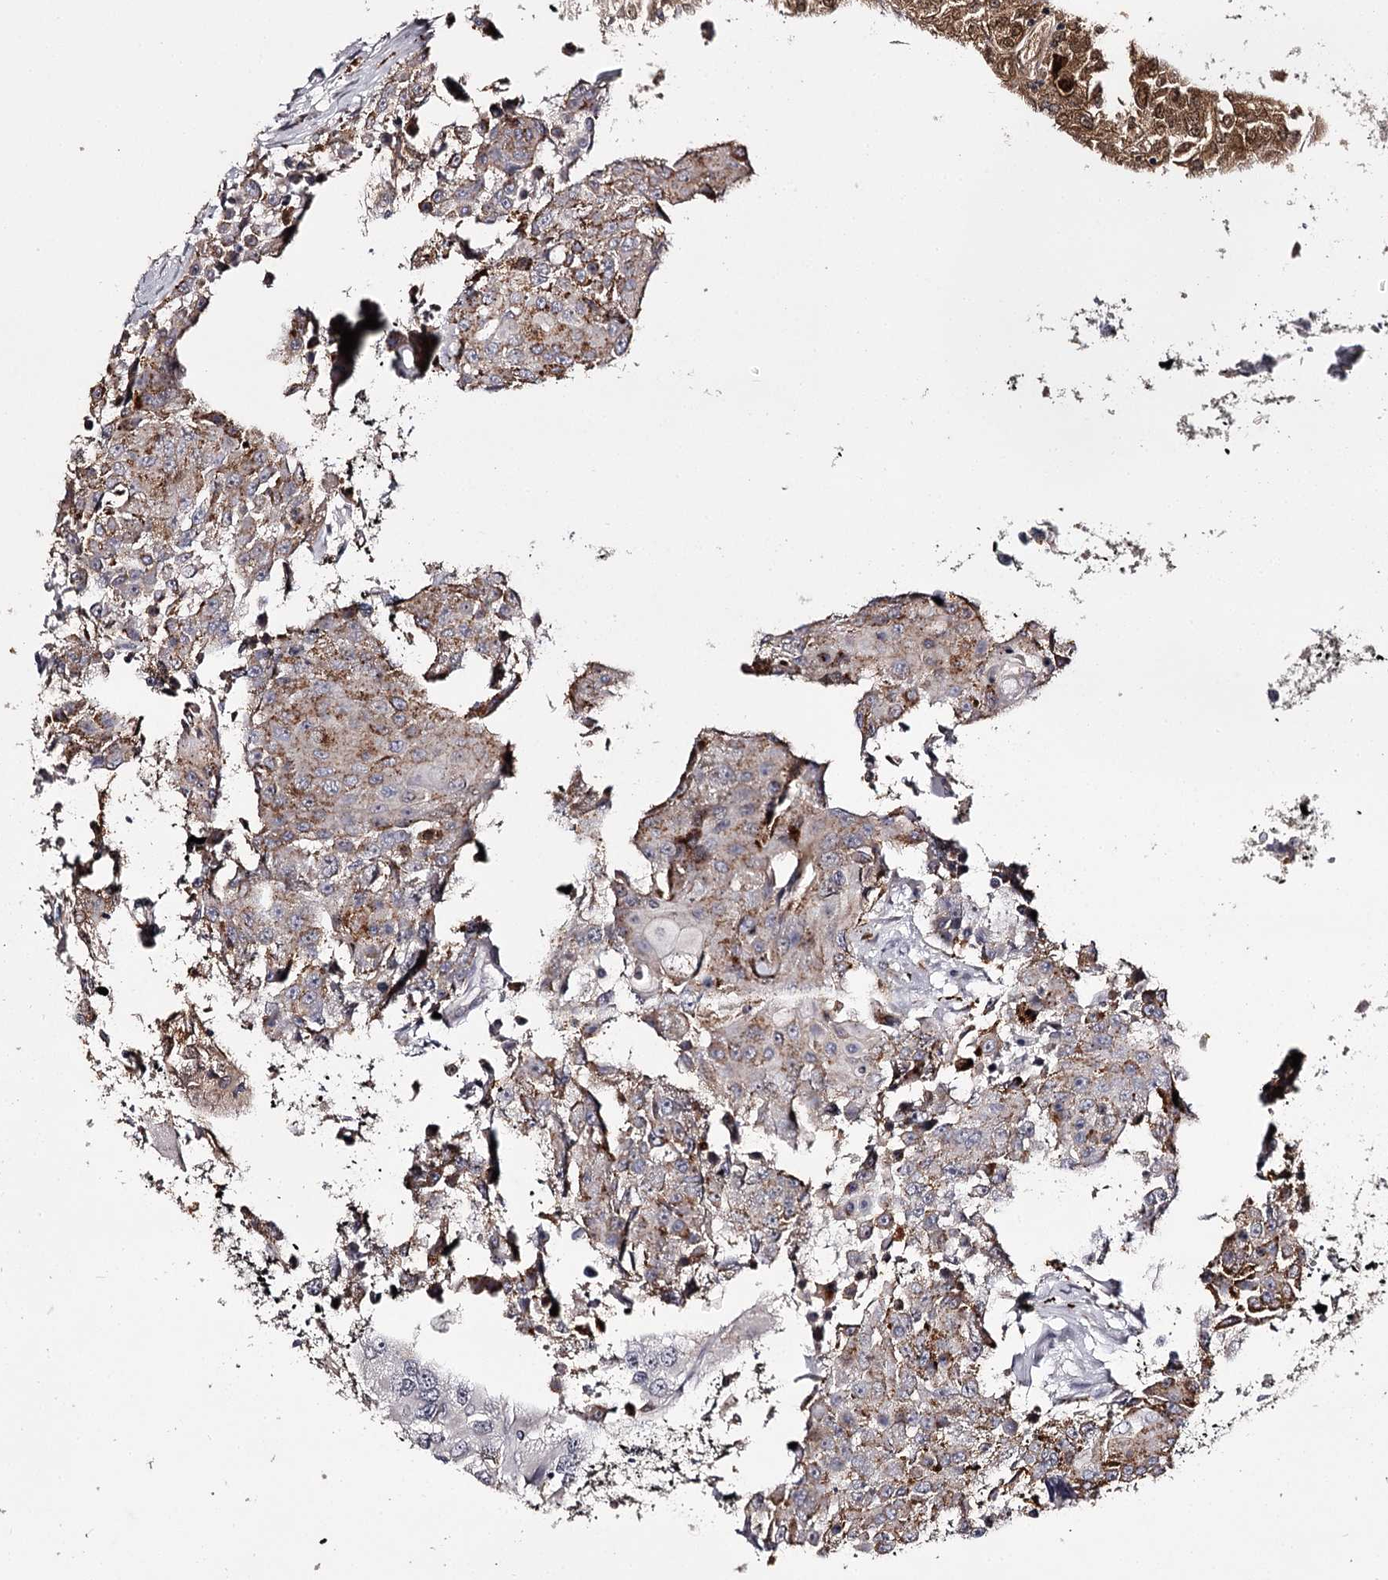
{"staining": {"intensity": "moderate", "quantity": "<25%", "location": "cytoplasmic/membranous"}, "tissue": "renal cancer", "cell_type": "Tumor cells", "image_type": "cancer", "snomed": [{"axis": "morphology", "description": "Adenocarcinoma, NOS"}, {"axis": "topography", "description": "Kidney"}], "caption": "Renal adenocarcinoma stained with immunohistochemistry (IHC) shows moderate cytoplasmic/membranous staining in about <25% of tumor cells.", "gene": "SLC32A1", "patient": {"sex": "female", "age": 52}}